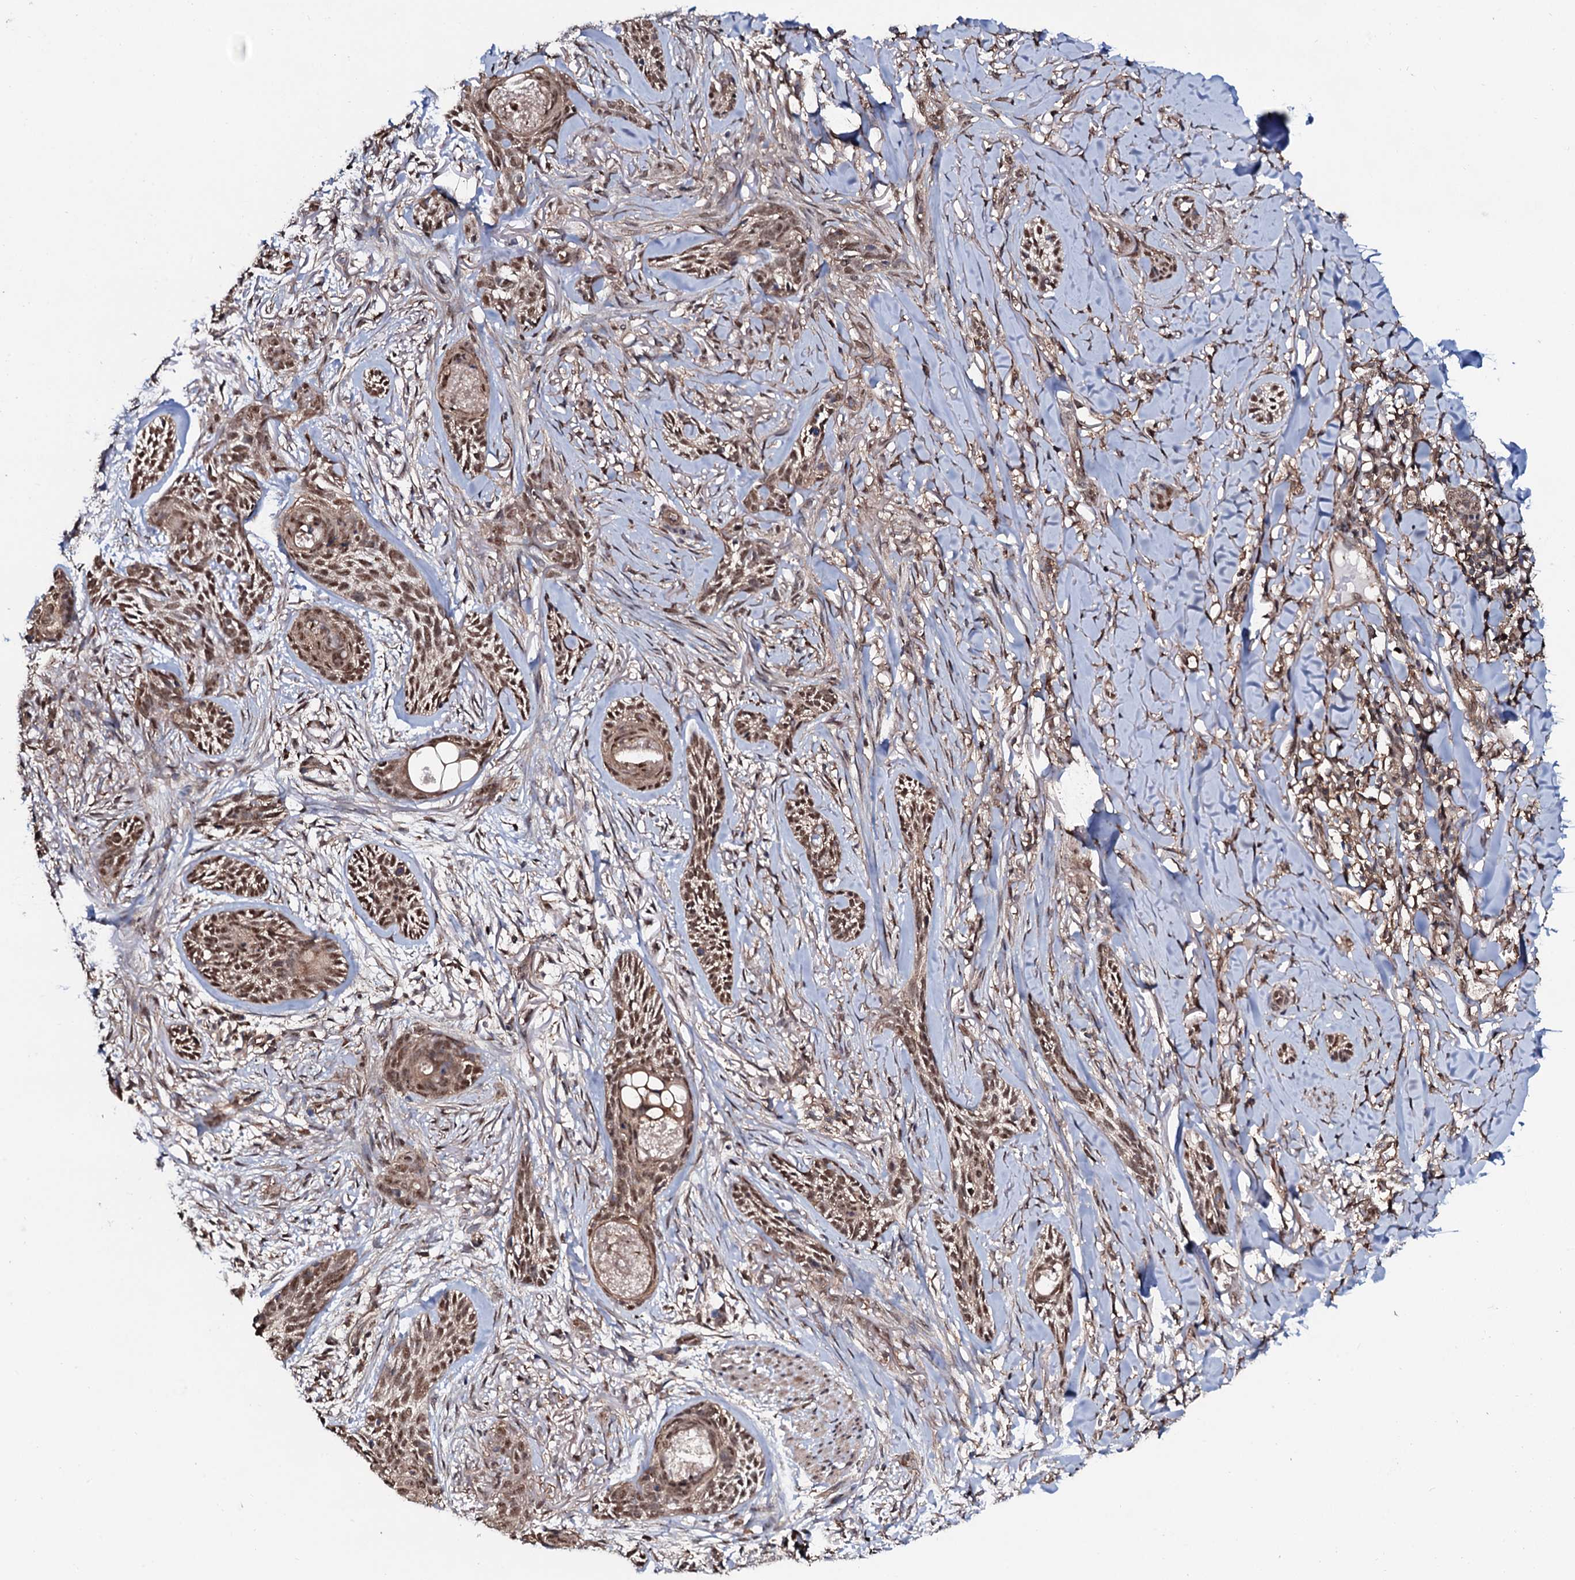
{"staining": {"intensity": "moderate", "quantity": ">75%", "location": "nuclear"}, "tissue": "skin cancer", "cell_type": "Tumor cells", "image_type": "cancer", "snomed": [{"axis": "morphology", "description": "Basal cell carcinoma"}, {"axis": "topography", "description": "Skin"}], "caption": "Skin cancer tissue shows moderate nuclear staining in about >75% of tumor cells", "gene": "COG6", "patient": {"sex": "female", "age": 59}}